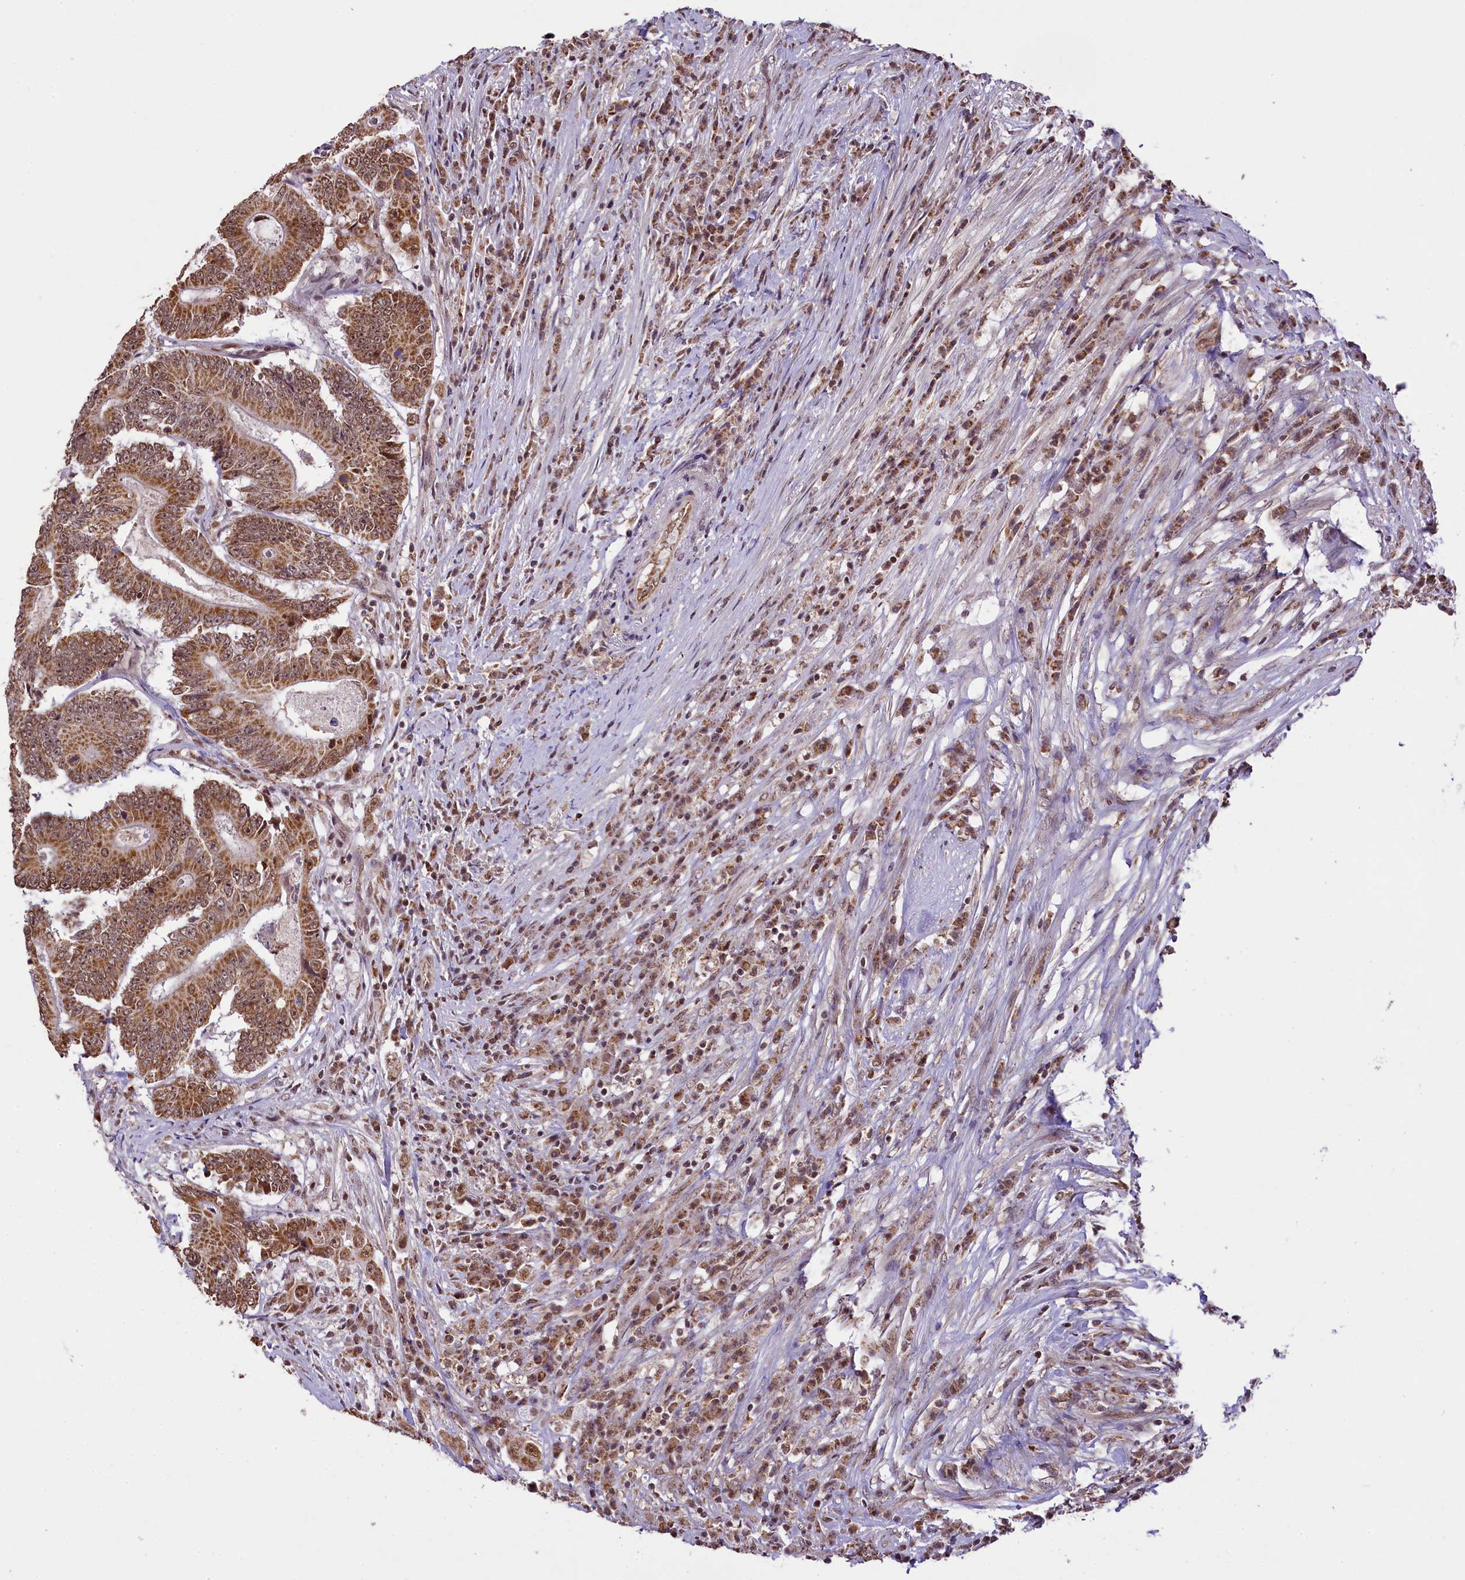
{"staining": {"intensity": "moderate", "quantity": ">75%", "location": "cytoplasmic/membranous,nuclear"}, "tissue": "colorectal cancer", "cell_type": "Tumor cells", "image_type": "cancer", "snomed": [{"axis": "morphology", "description": "Adenocarcinoma, NOS"}, {"axis": "topography", "description": "Colon"}], "caption": "The image exhibits a brown stain indicating the presence of a protein in the cytoplasmic/membranous and nuclear of tumor cells in colorectal cancer.", "gene": "PAF1", "patient": {"sex": "male", "age": 83}}